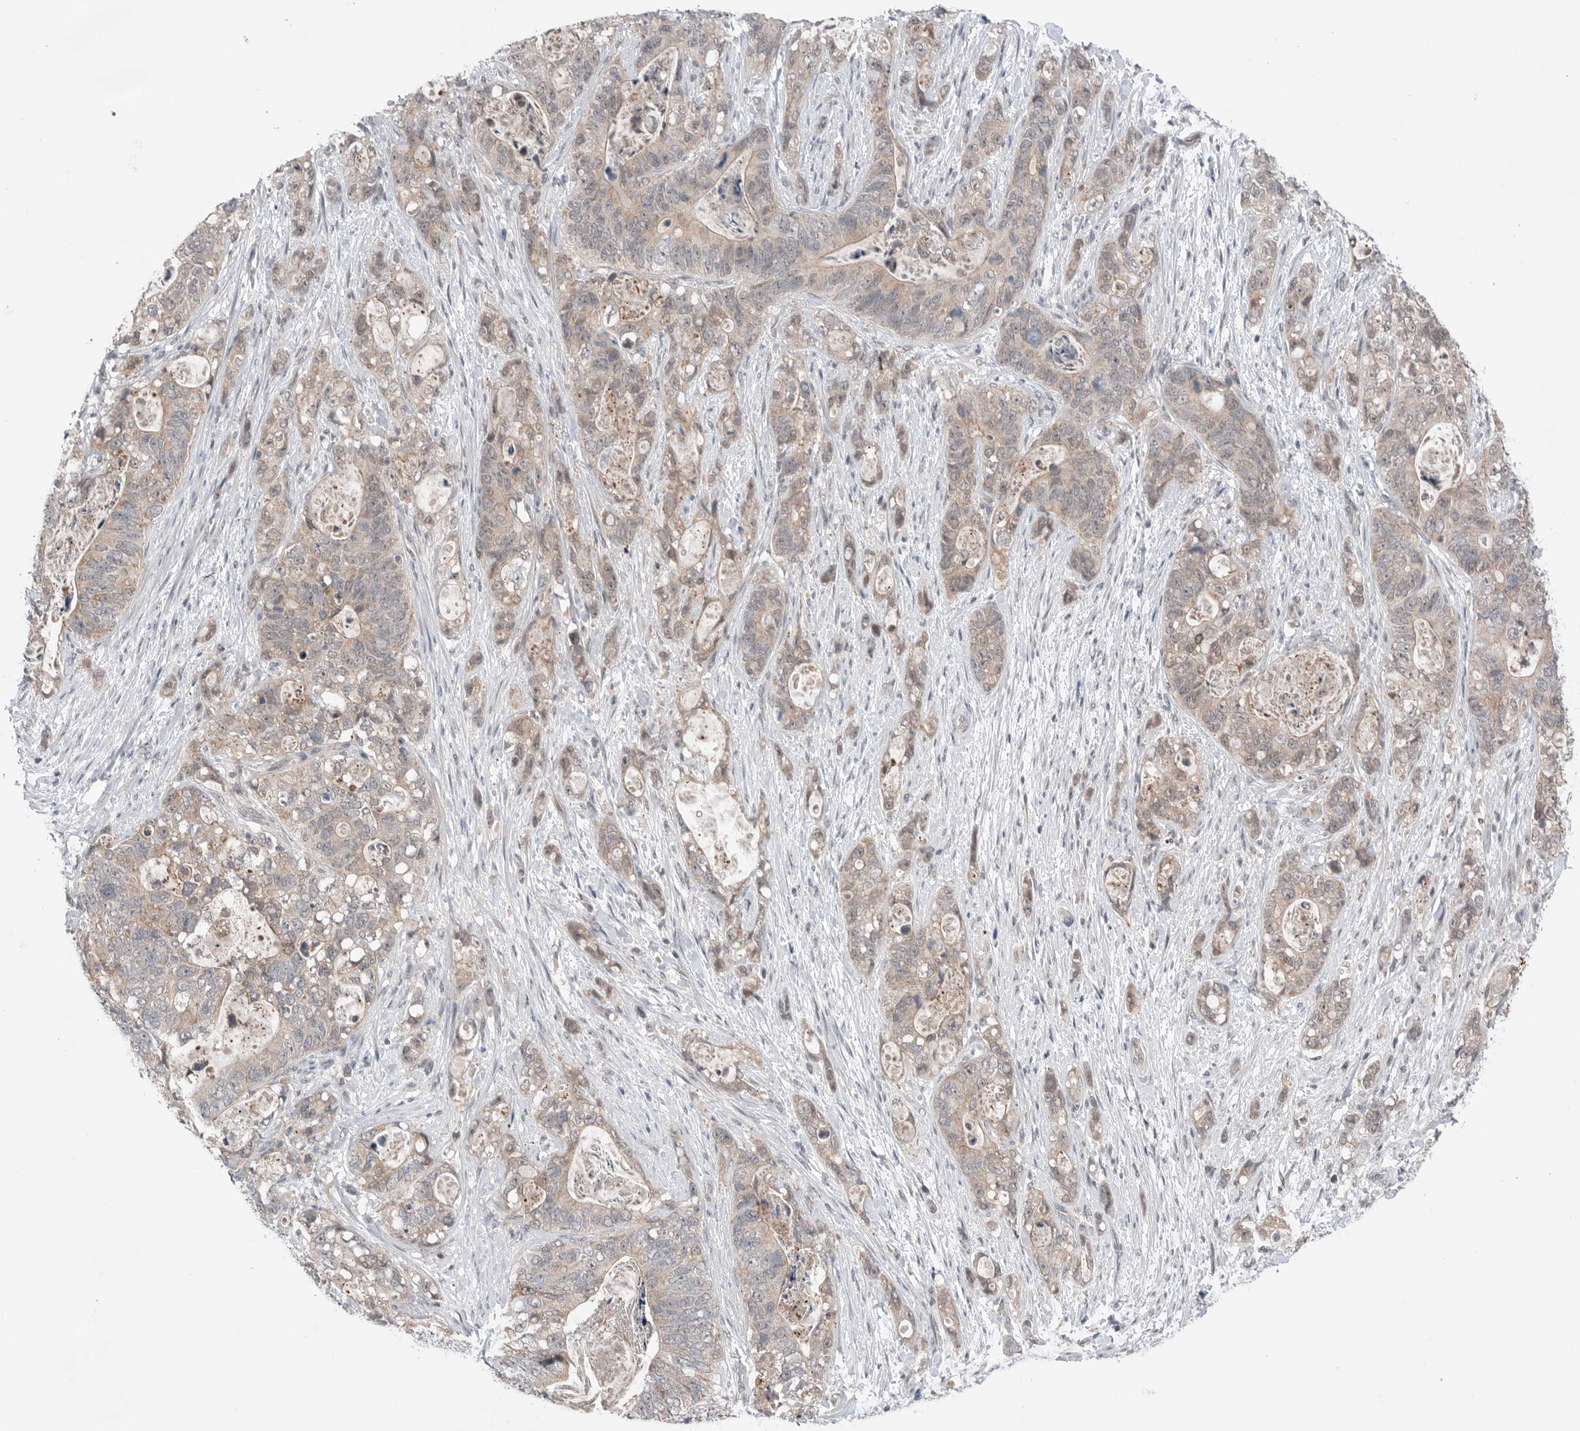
{"staining": {"intensity": "weak", "quantity": ">75%", "location": "cytoplasmic/membranous"}, "tissue": "stomach cancer", "cell_type": "Tumor cells", "image_type": "cancer", "snomed": [{"axis": "morphology", "description": "Normal tissue, NOS"}, {"axis": "morphology", "description": "Adenocarcinoma, NOS"}, {"axis": "topography", "description": "Stomach"}], "caption": "The image exhibits a brown stain indicating the presence of a protein in the cytoplasmic/membranous of tumor cells in stomach cancer.", "gene": "NTAQ1", "patient": {"sex": "female", "age": 89}}